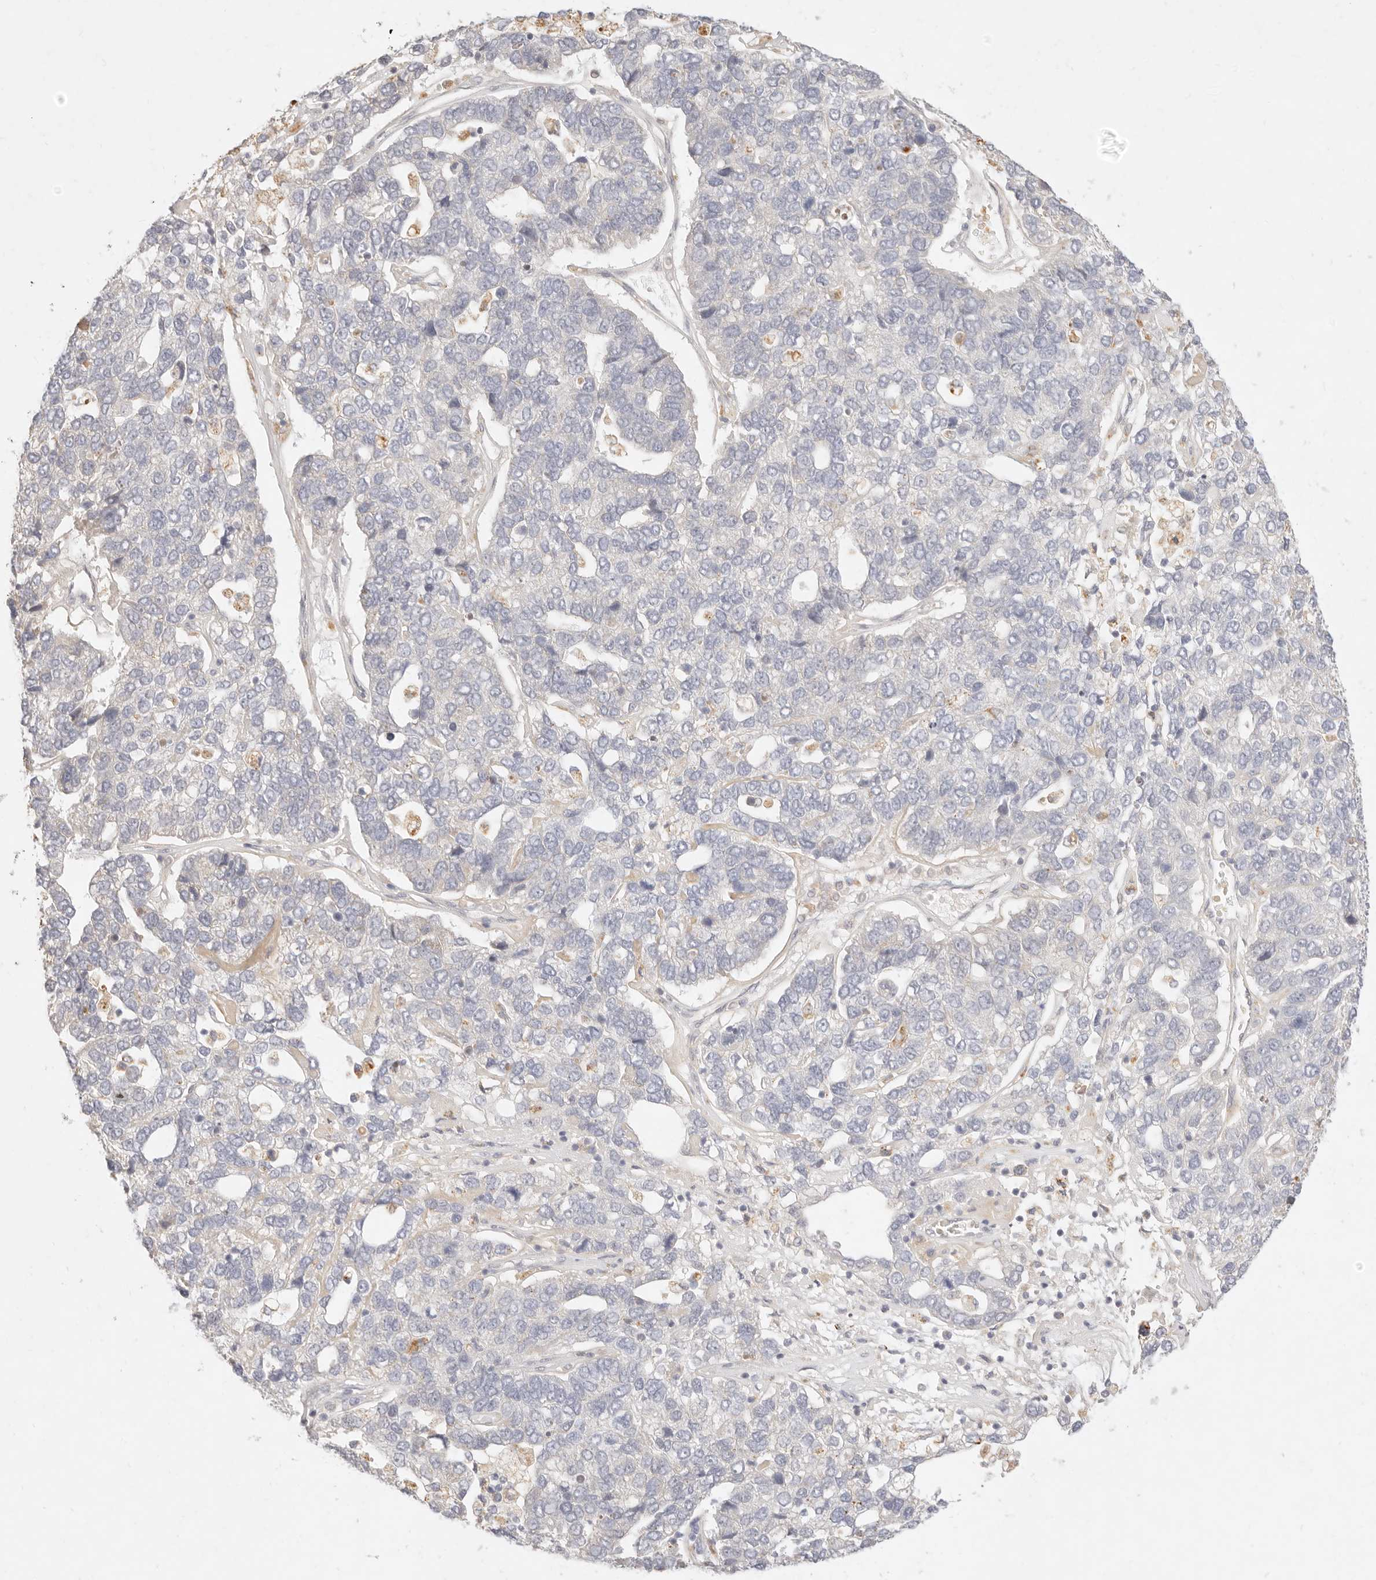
{"staining": {"intensity": "negative", "quantity": "none", "location": "none"}, "tissue": "pancreatic cancer", "cell_type": "Tumor cells", "image_type": "cancer", "snomed": [{"axis": "morphology", "description": "Adenocarcinoma, NOS"}, {"axis": "topography", "description": "Pancreas"}], "caption": "Immunohistochemistry of pancreatic adenocarcinoma reveals no staining in tumor cells.", "gene": "ASCL3", "patient": {"sex": "female", "age": 61}}